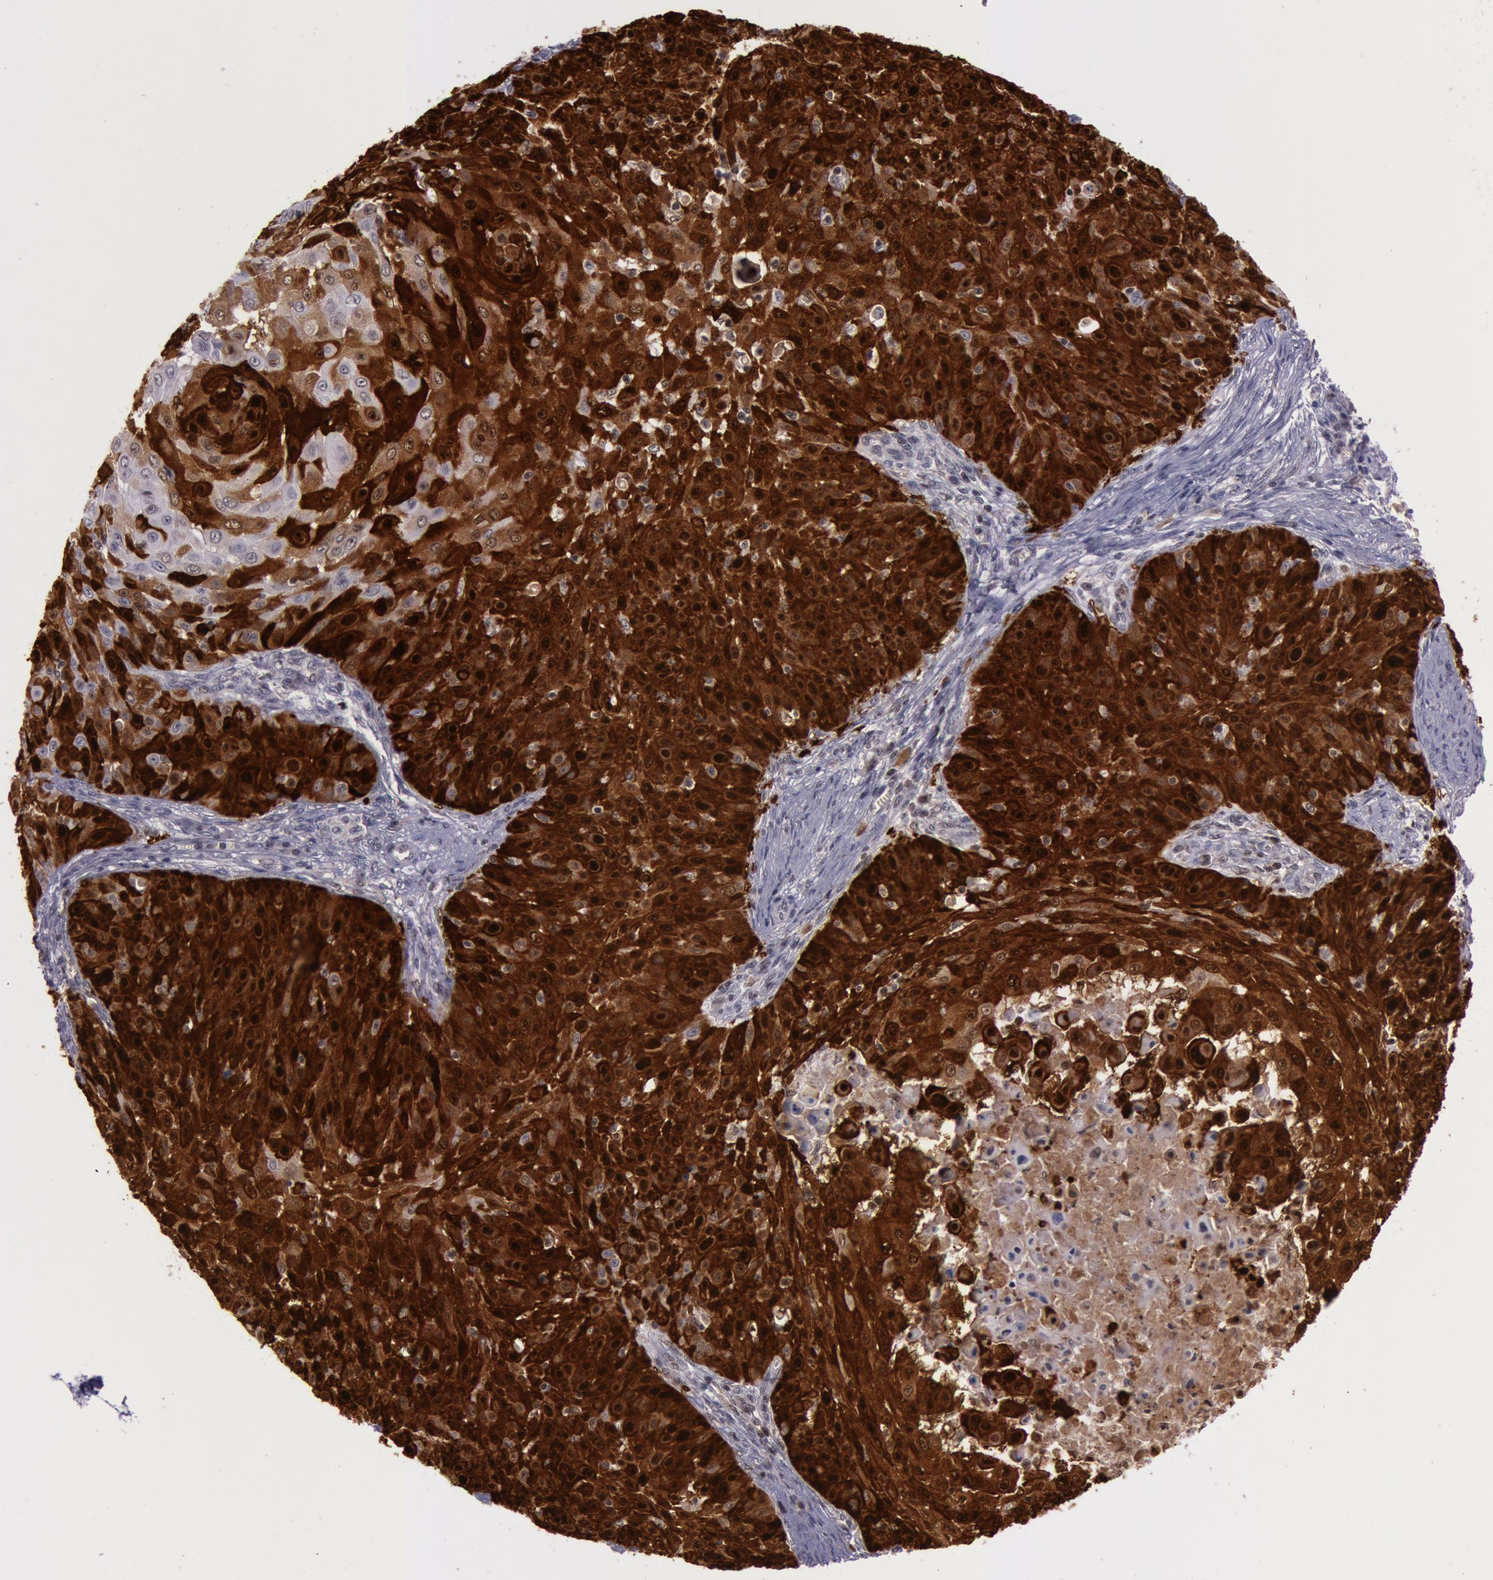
{"staining": {"intensity": "strong", "quantity": ">75%", "location": "cytoplasmic/membranous,nuclear"}, "tissue": "skin cancer", "cell_type": "Tumor cells", "image_type": "cancer", "snomed": [{"axis": "morphology", "description": "Squamous cell carcinoma, NOS"}, {"axis": "topography", "description": "Skin"}], "caption": "Brown immunohistochemical staining in skin cancer (squamous cell carcinoma) displays strong cytoplasmic/membranous and nuclear expression in approximately >75% of tumor cells.", "gene": "S100A7", "patient": {"sex": "male", "age": 82}}